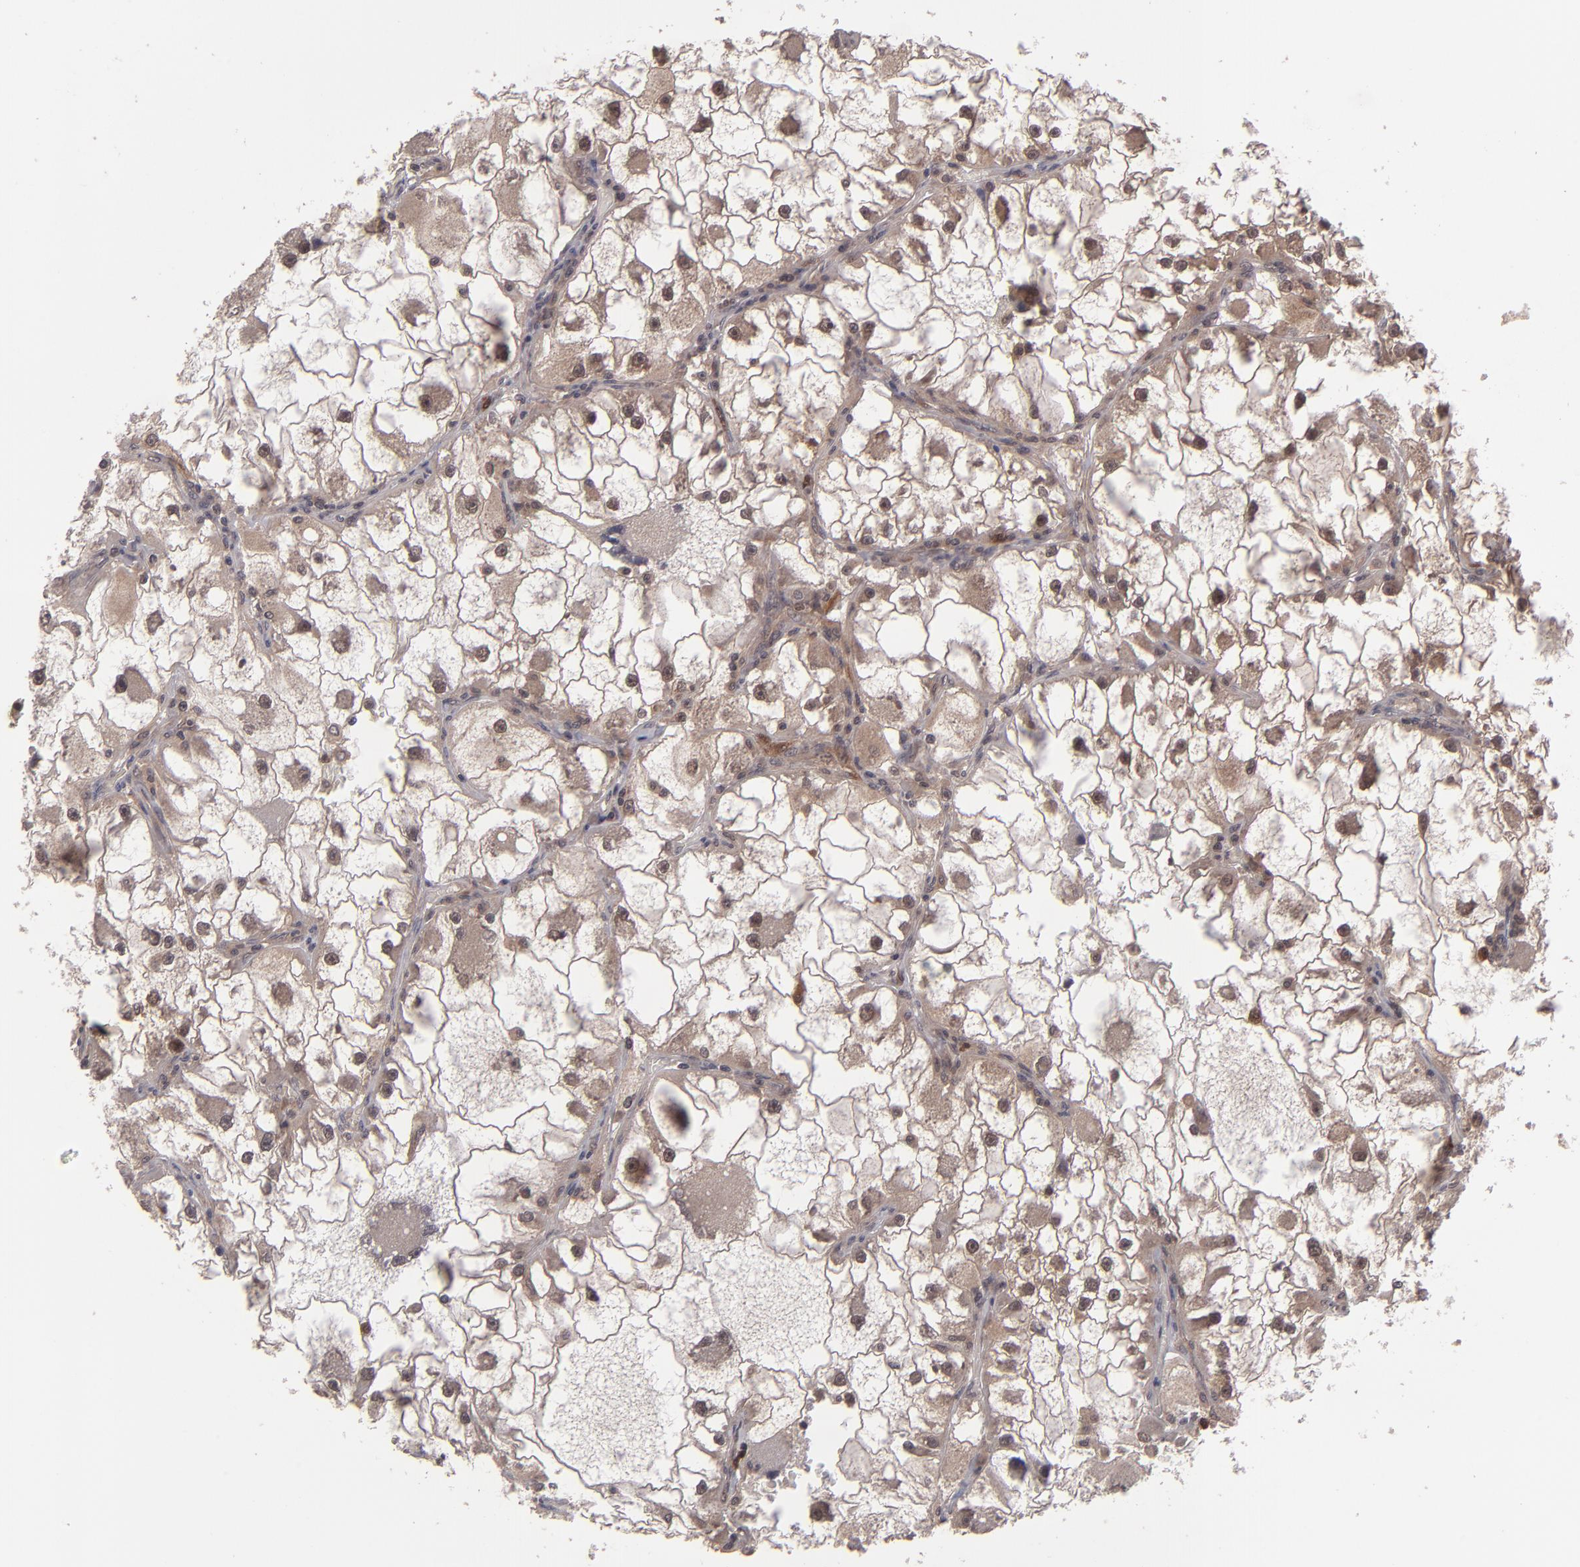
{"staining": {"intensity": "moderate", "quantity": ">75%", "location": "cytoplasmic/membranous,nuclear"}, "tissue": "renal cancer", "cell_type": "Tumor cells", "image_type": "cancer", "snomed": [{"axis": "morphology", "description": "Adenocarcinoma, NOS"}, {"axis": "topography", "description": "Kidney"}], "caption": "Protein staining reveals moderate cytoplasmic/membranous and nuclear staining in about >75% of tumor cells in renal adenocarcinoma.", "gene": "TYMS", "patient": {"sex": "female", "age": 73}}